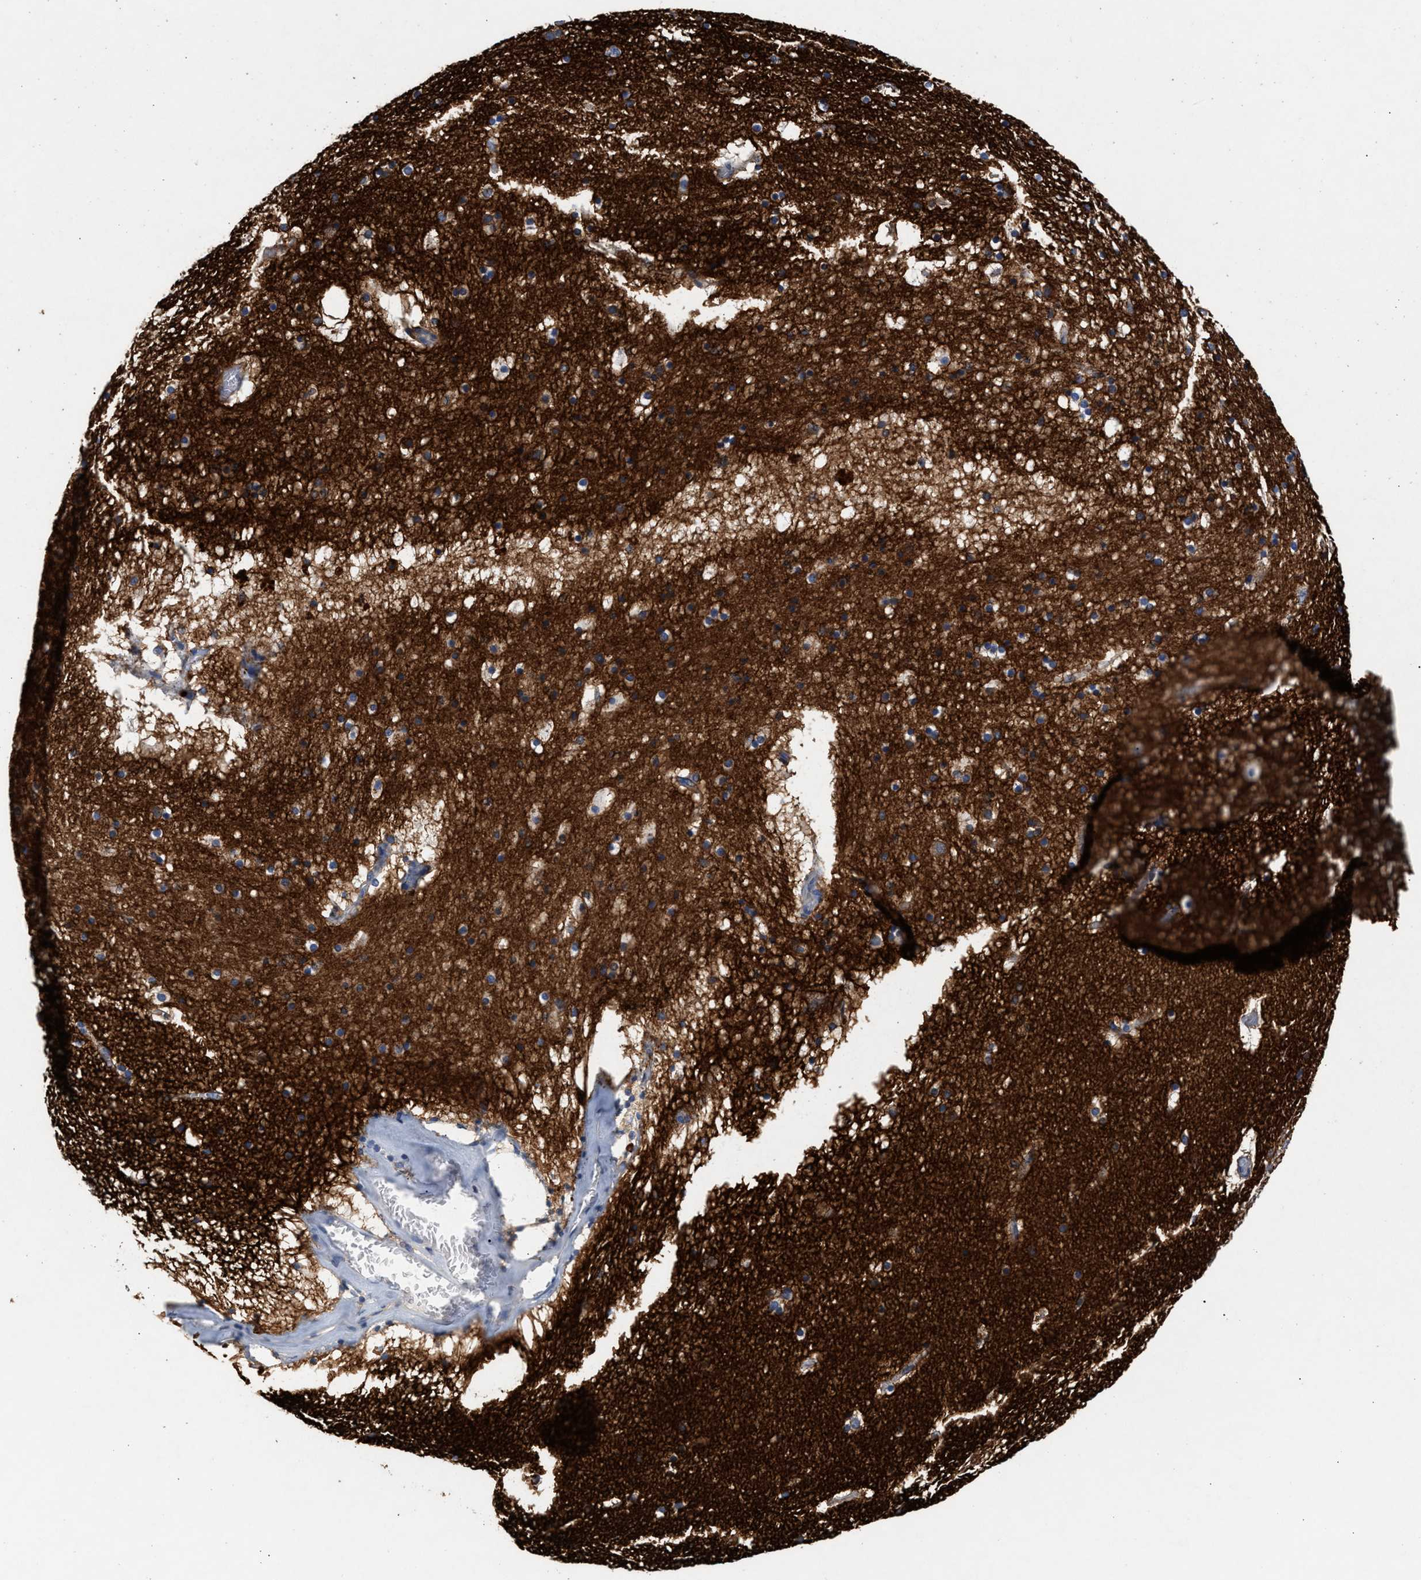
{"staining": {"intensity": "moderate", "quantity": "<25%", "location": "cytoplasmic/membranous"}, "tissue": "hippocampus", "cell_type": "Glial cells", "image_type": "normal", "snomed": [{"axis": "morphology", "description": "Normal tissue, NOS"}, {"axis": "topography", "description": "Hippocampus"}], "caption": "A high-resolution image shows immunohistochemistry (IHC) staining of normal hippocampus, which demonstrates moderate cytoplasmic/membranous positivity in approximately <25% of glial cells.", "gene": "GNAI3", "patient": {"sex": "male", "age": 45}}